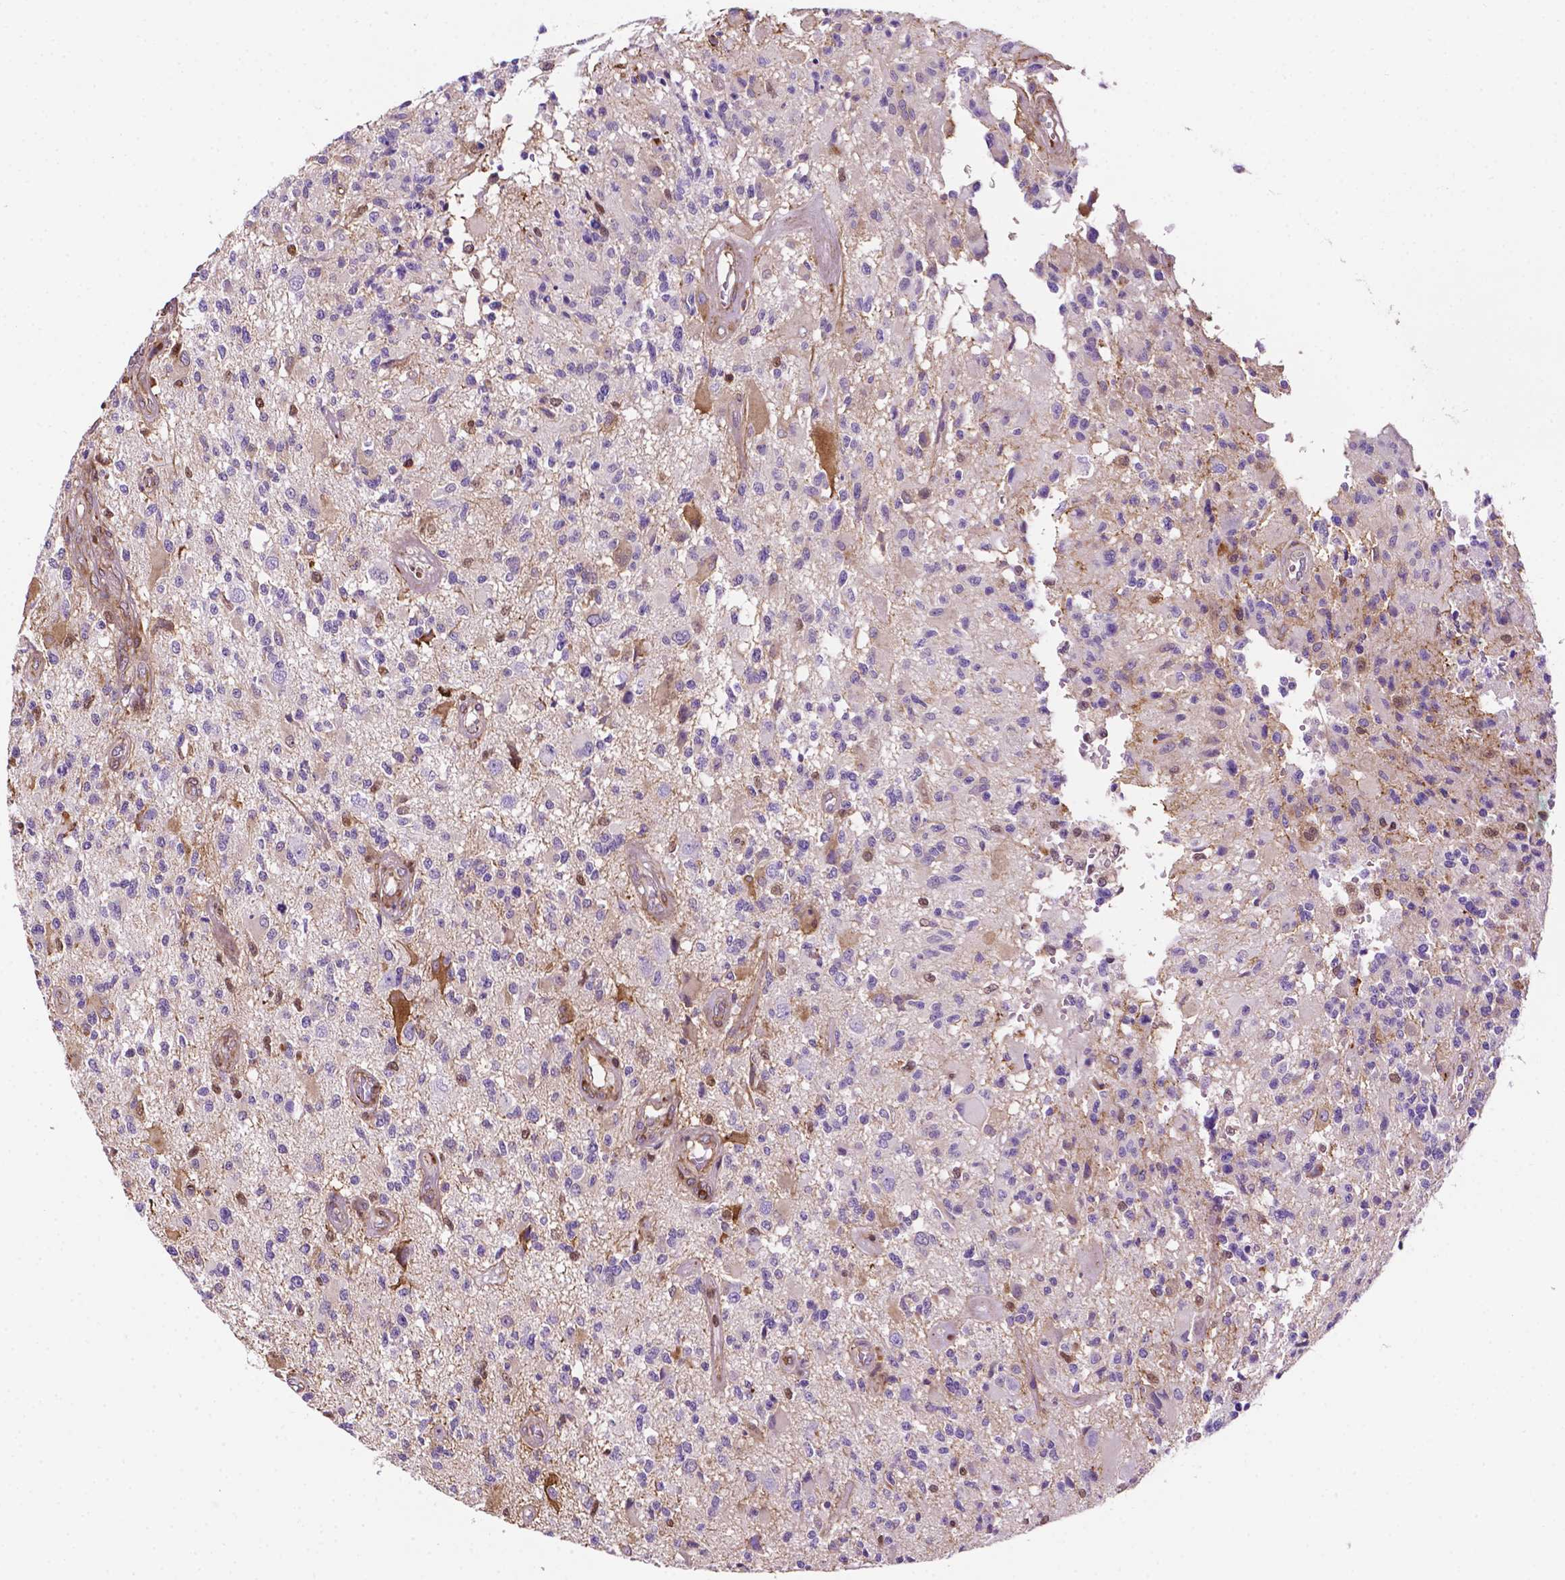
{"staining": {"intensity": "negative", "quantity": "none", "location": "none"}, "tissue": "glioma", "cell_type": "Tumor cells", "image_type": "cancer", "snomed": [{"axis": "morphology", "description": "Glioma, malignant, High grade"}, {"axis": "topography", "description": "Brain"}], "caption": "Image shows no significant protein staining in tumor cells of glioma.", "gene": "DCN", "patient": {"sex": "female", "age": 63}}